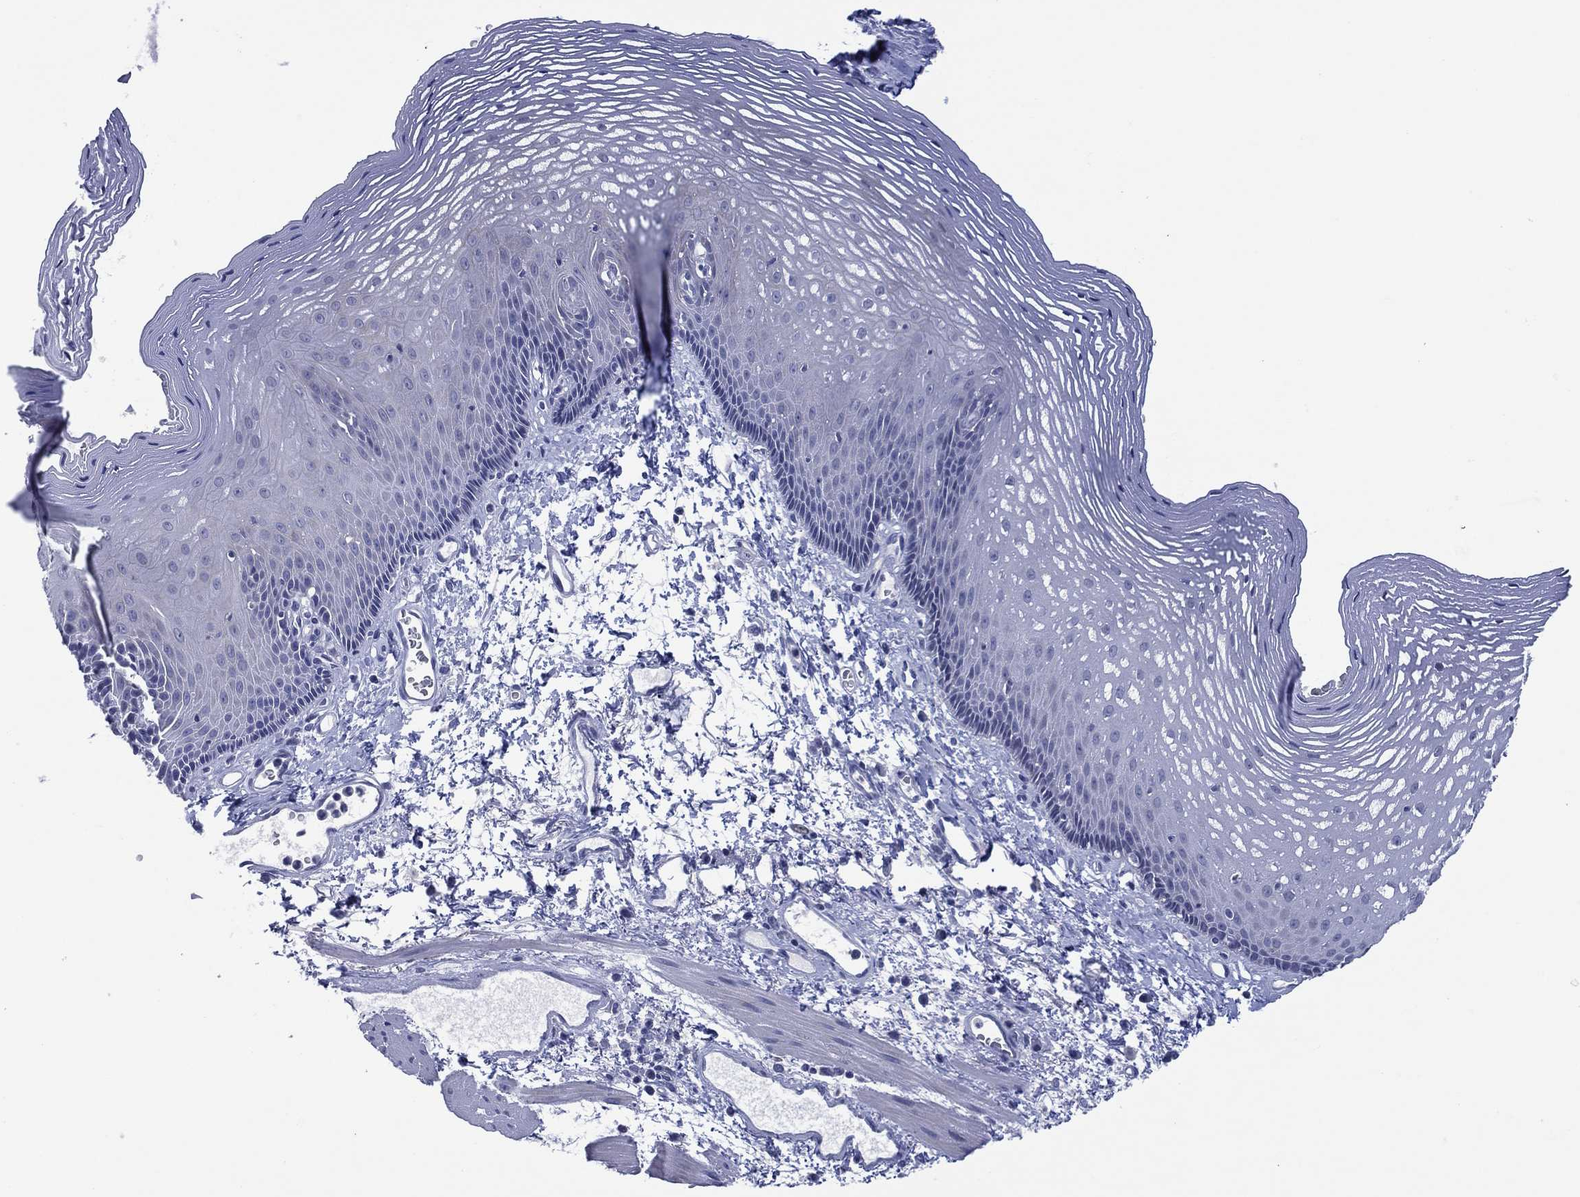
{"staining": {"intensity": "negative", "quantity": "none", "location": "none"}, "tissue": "esophagus", "cell_type": "Squamous epithelial cells", "image_type": "normal", "snomed": [{"axis": "morphology", "description": "Normal tissue, NOS"}, {"axis": "topography", "description": "Esophagus"}], "caption": "This is a photomicrograph of IHC staining of benign esophagus, which shows no expression in squamous epithelial cells.", "gene": "TRIM31", "patient": {"sex": "male", "age": 76}}